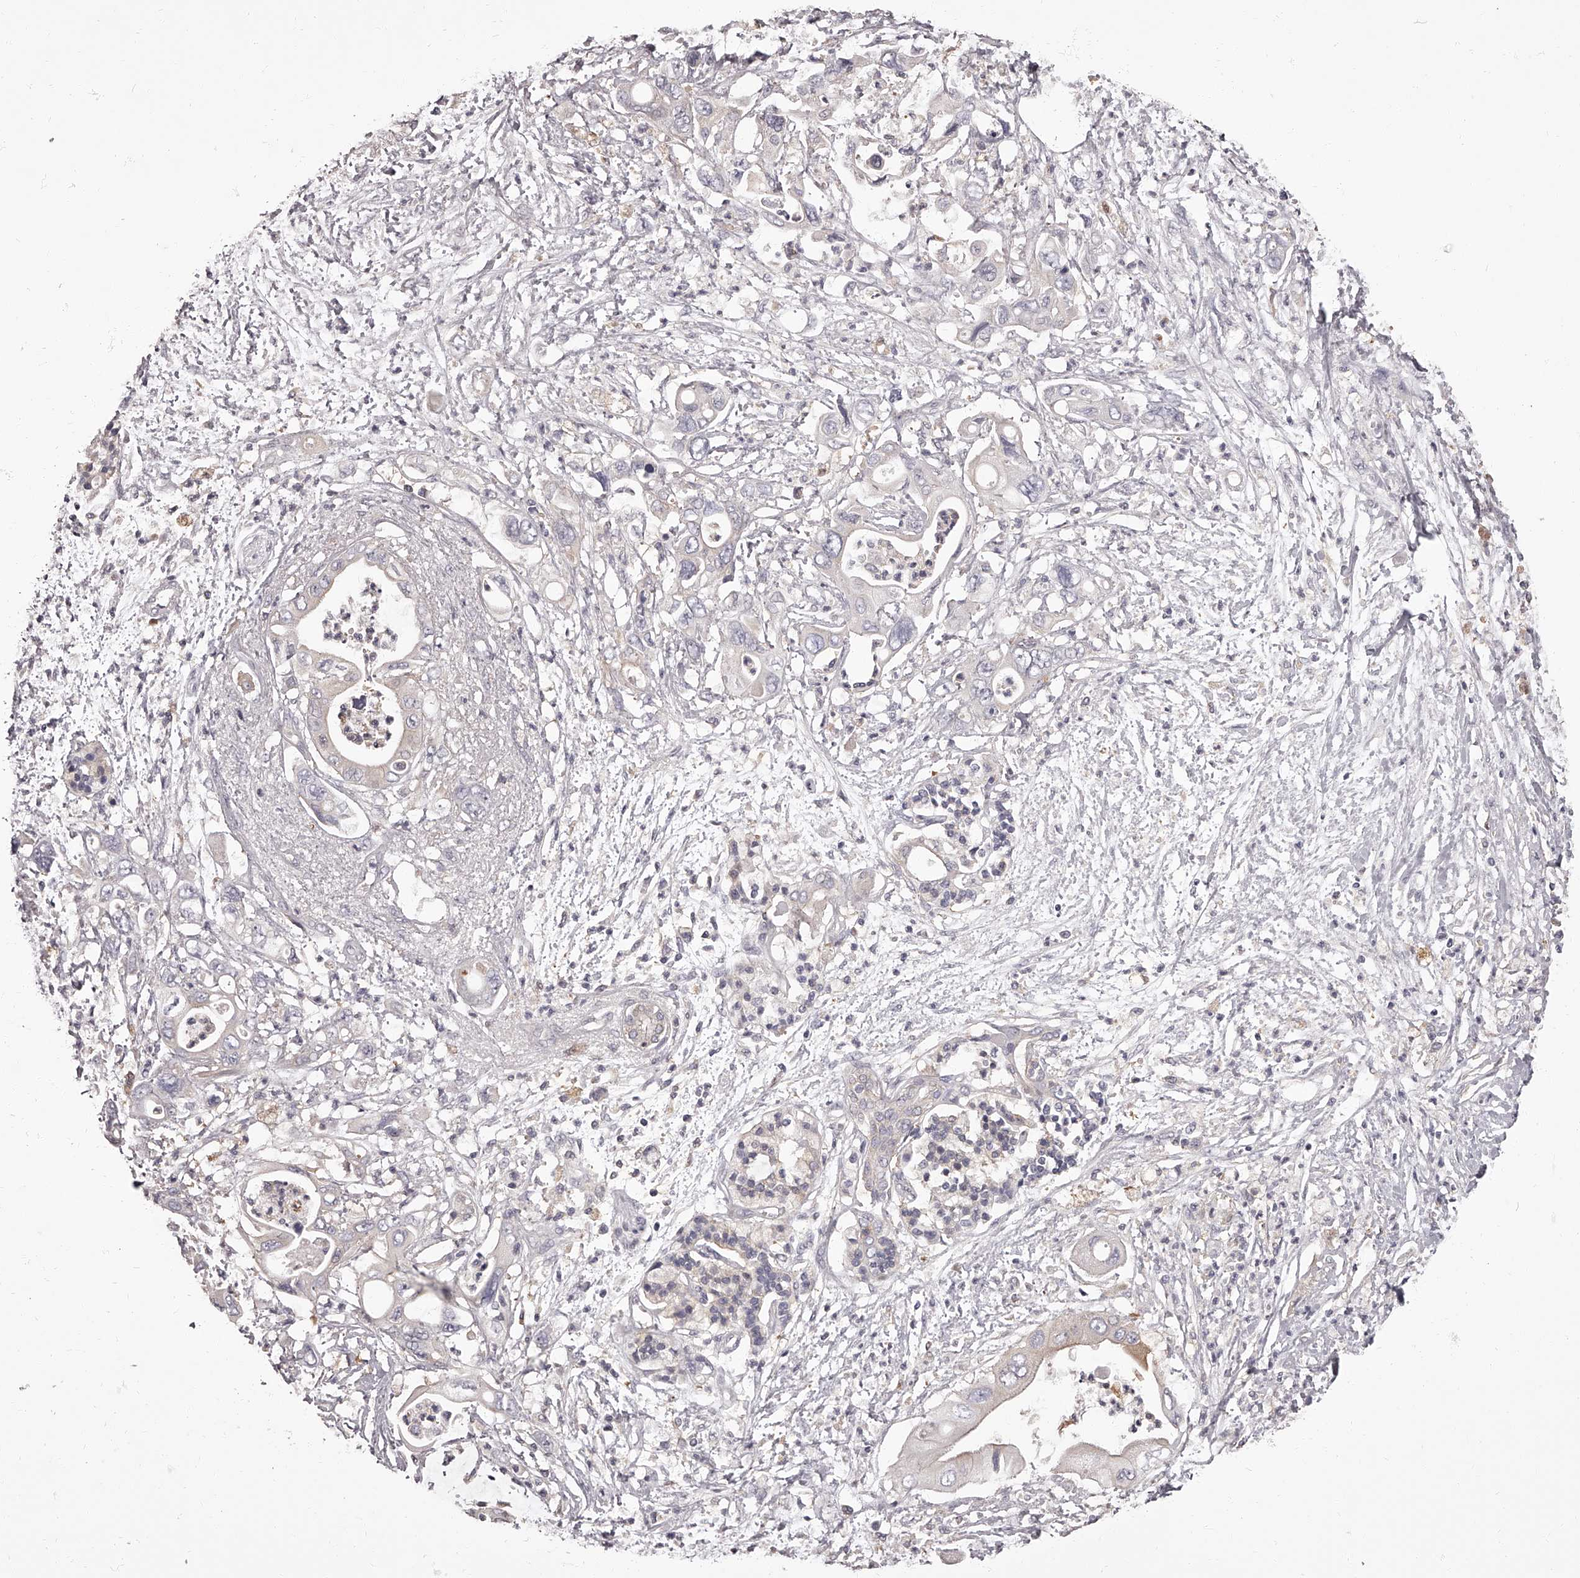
{"staining": {"intensity": "negative", "quantity": "none", "location": "none"}, "tissue": "pancreatic cancer", "cell_type": "Tumor cells", "image_type": "cancer", "snomed": [{"axis": "morphology", "description": "Adenocarcinoma, NOS"}, {"axis": "topography", "description": "Pancreas"}], "caption": "Immunohistochemistry of human pancreatic cancer (adenocarcinoma) displays no expression in tumor cells.", "gene": "APEH", "patient": {"sex": "male", "age": 66}}